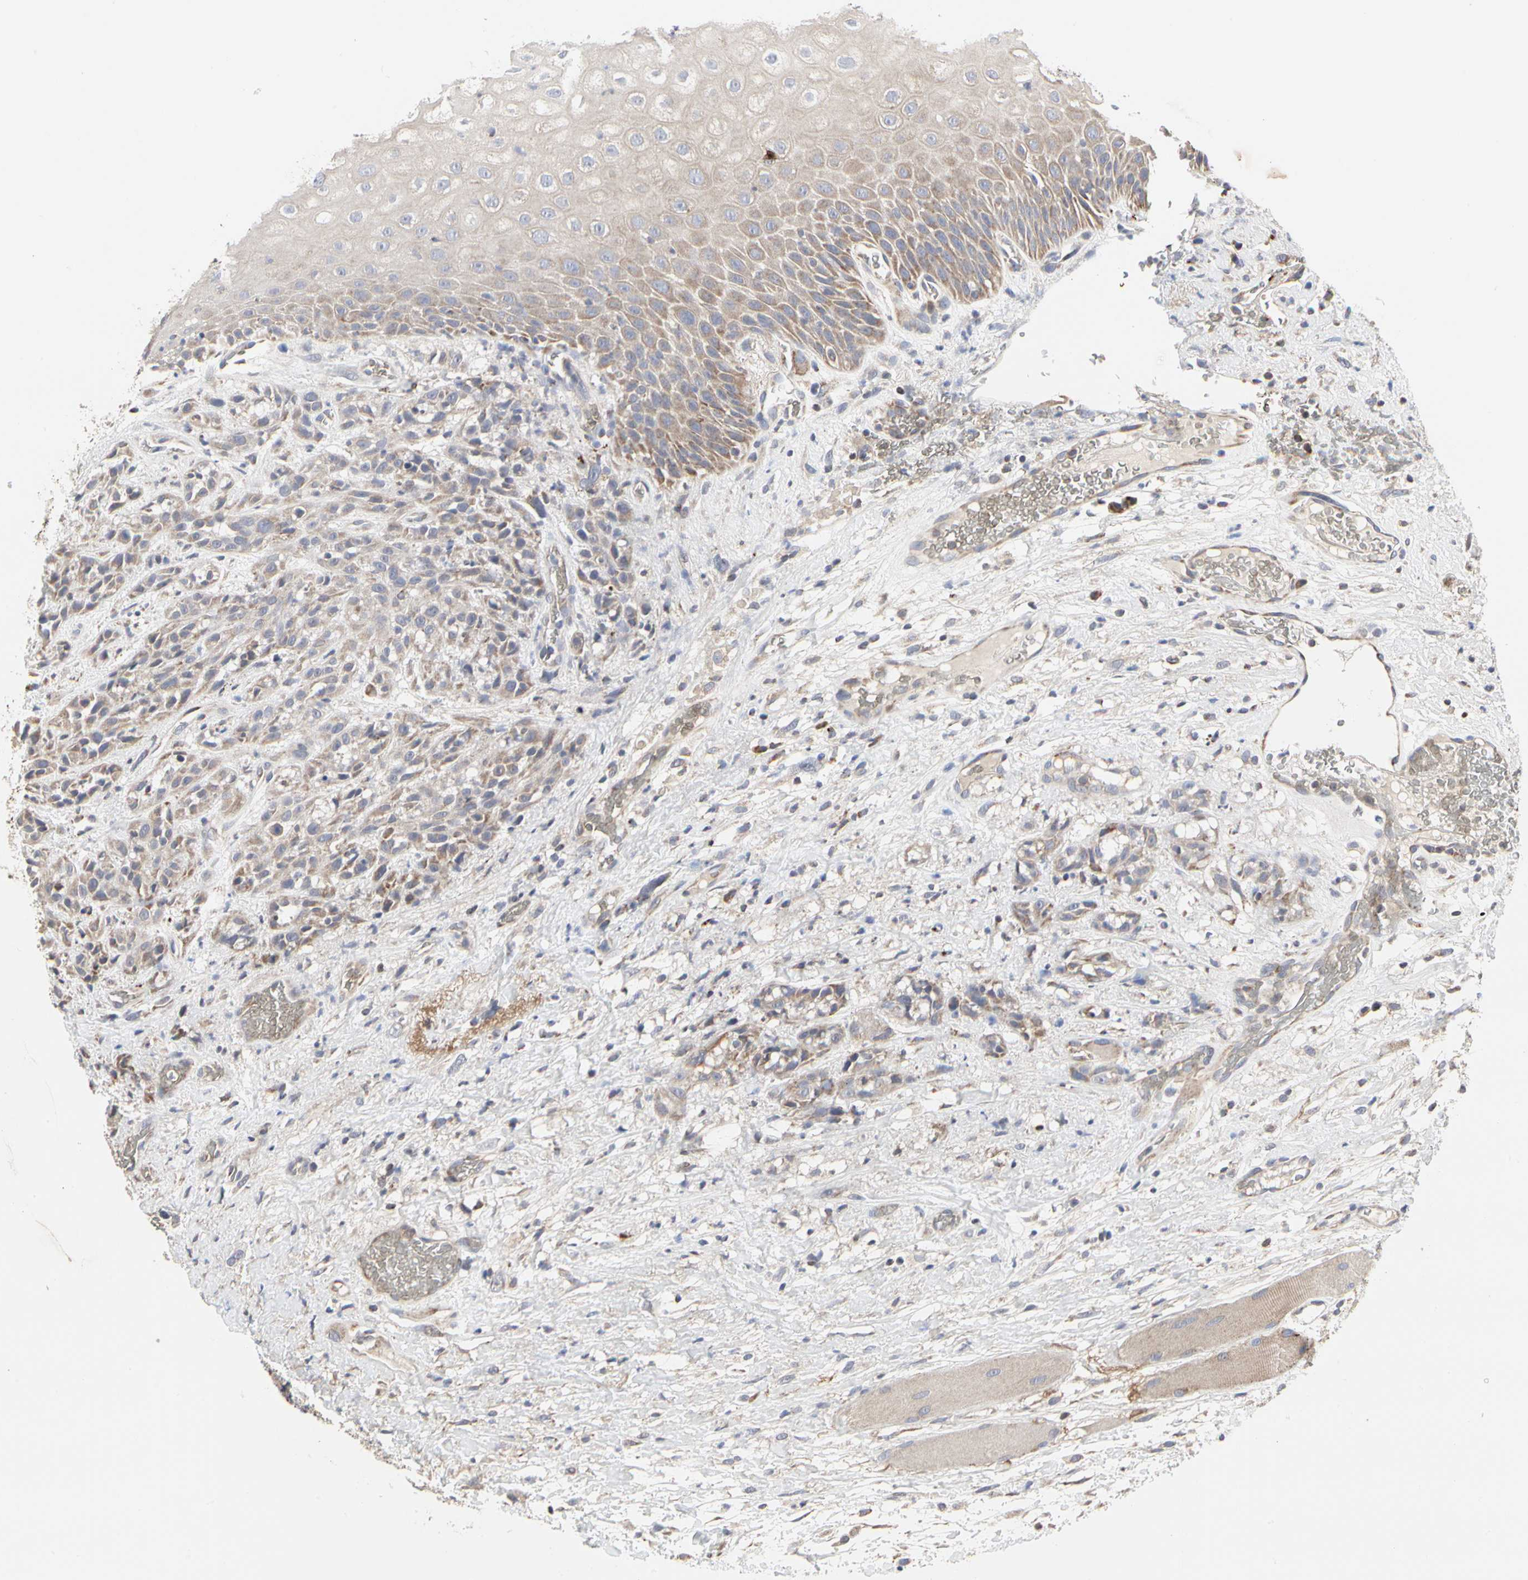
{"staining": {"intensity": "weak", "quantity": ">75%", "location": "cytoplasmic/membranous"}, "tissue": "head and neck cancer", "cell_type": "Tumor cells", "image_type": "cancer", "snomed": [{"axis": "morphology", "description": "Normal tissue, NOS"}, {"axis": "morphology", "description": "Squamous cell carcinoma, NOS"}, {"axis": "topography", "description": "Cartilage tissue"}, {"axis": "topography", "description": "Head-Neck"}], "caption": "Protein expression analysis of human head and neck cancer reveals weak cytoplasmic/membranous staining in approximately >75% of tumor cells.", "gene": "TSKU", "patient": {"sex": "male", "age": 62}}